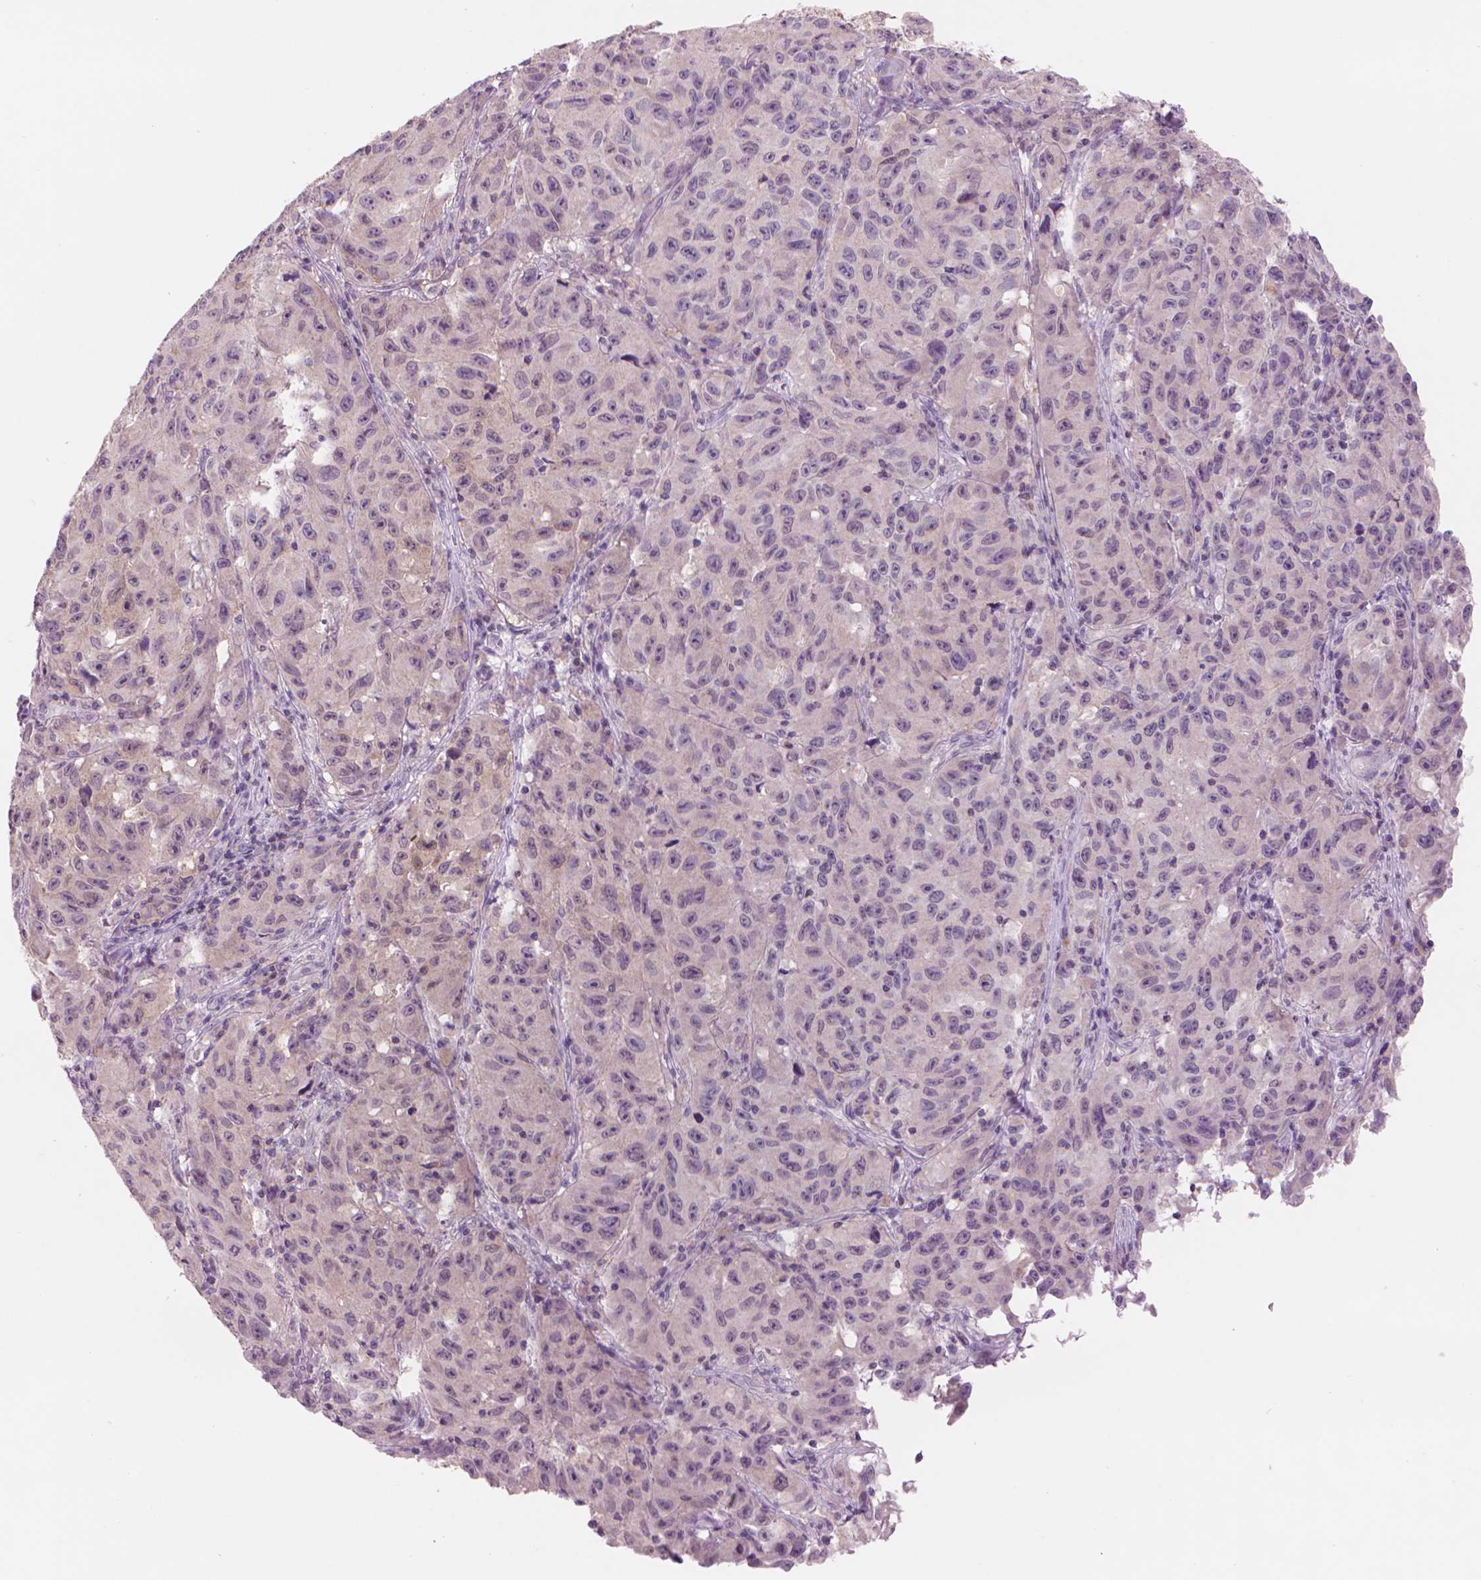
{"staining": {"intensity": "negative", "quantity": "none", "location": "none"}, "tissue": "melanoma", "cell_type": "Tumor cells", "image_type": "cancer", "snomed": [{"axis": "morphology", "description": "Malignant melanoma, NOS"}, {"axis": "topography", "description": "Vulva, labia, clitoris and Bartholin´s gland, NO"}], "caption": "This is a image of immunohistochemistry staining of melanoma, which shows no positivity in tumor cells.", "gene": "ENO2", "patient": {"sex": "female", "age": 75}}